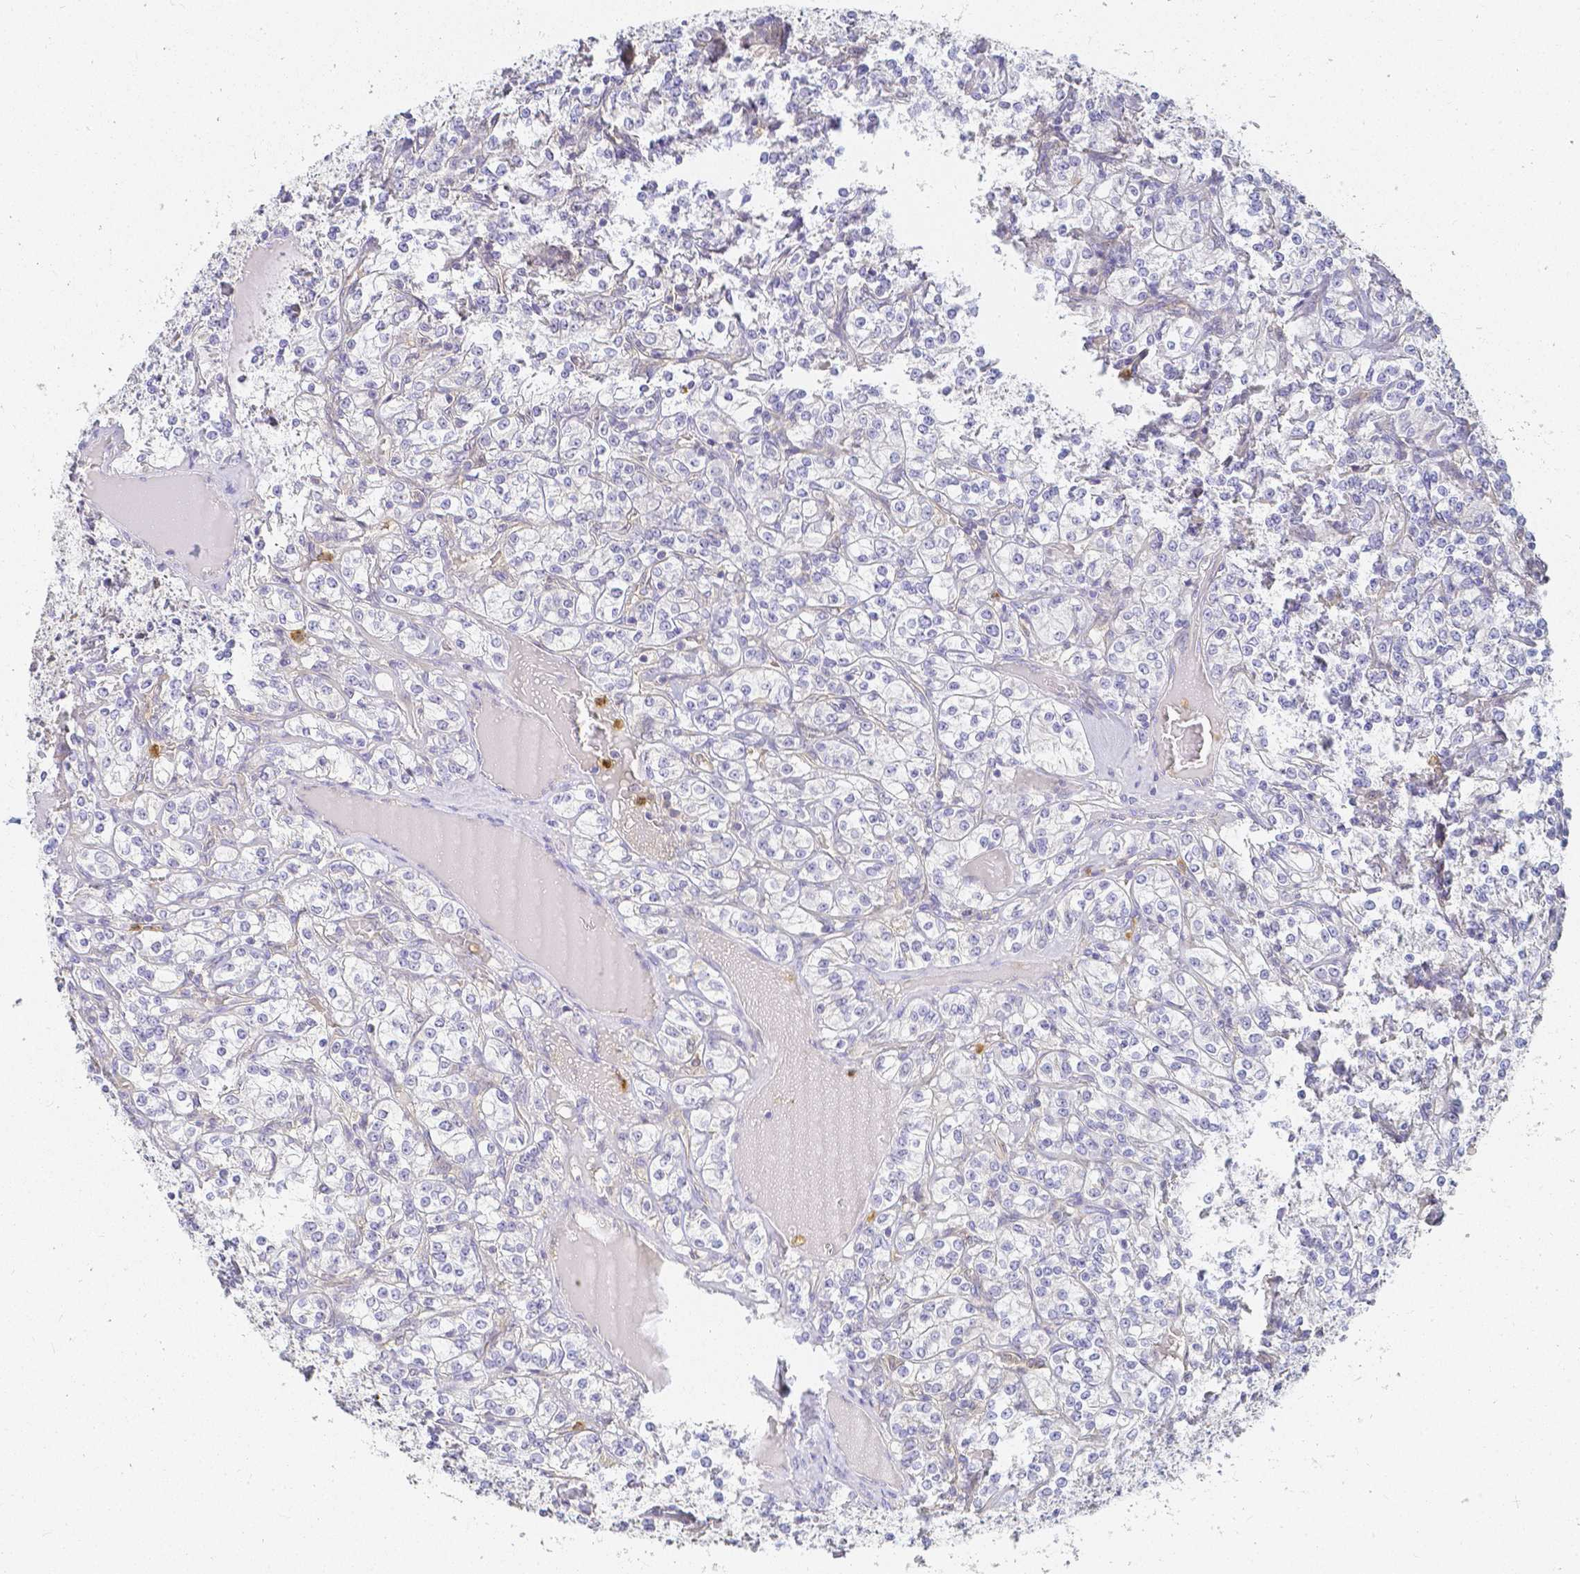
{"staining": {"intensity": "negative", "quantity": "none", "location": "none"}, "tissue": "renal cancer", "cell_type": "Tumor cells", "image_type": "cancer", "snomed": [{"axis": "morphology", "description": "Adenocarcinoma, NOS"}, {"axis": "topography", "description": "Kidney"}], "caption": "The histopathology image displays no staining of tumor cells in adenocarcinoma (renal).", "gene": "KCNH1", "patient": {"sex": "male", "age": 77}}